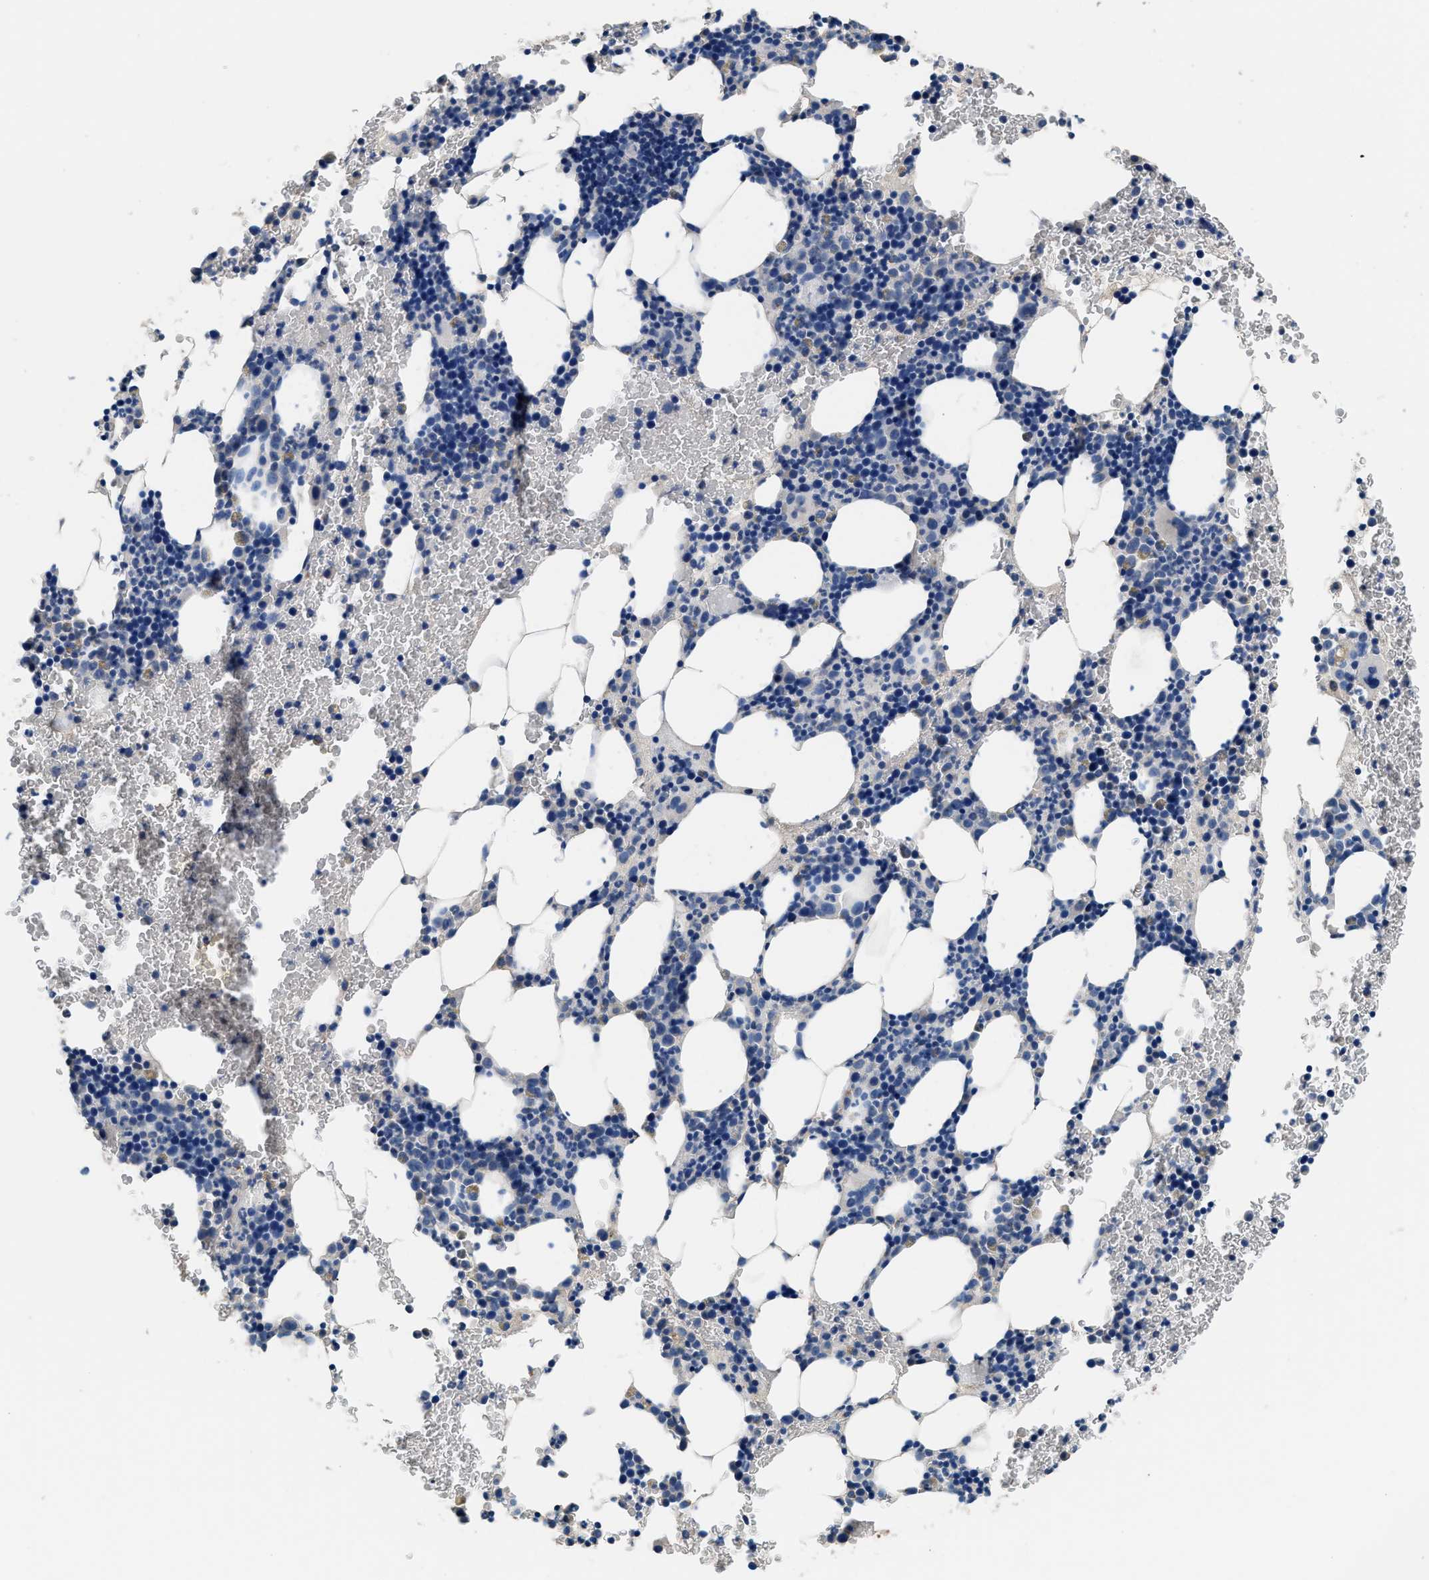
{"staining": {"intensity": "weak", "quantity": "<25%", "location": "cytoplasmic/membranous"}, "tissue": "bone marrow", "cell_type": "Hematopoietic cells", "image_type": "normal", "snomed": [{"axis": "morphology", "description": "Normal tissue, NOS"}, {"axis": "morphology", "description": "Inflammation, NOS"}, {"axis": "topography", "description": "Bone marrow"}], "caption": "The histopathology image displays no staining of hematopoietic cells in unremarkable bone marrow. (DAB immunohistochemistry with hematoxylin counter stain).", "gene": "GOLM1", "patient": {"sex": "female", "age": 70}}